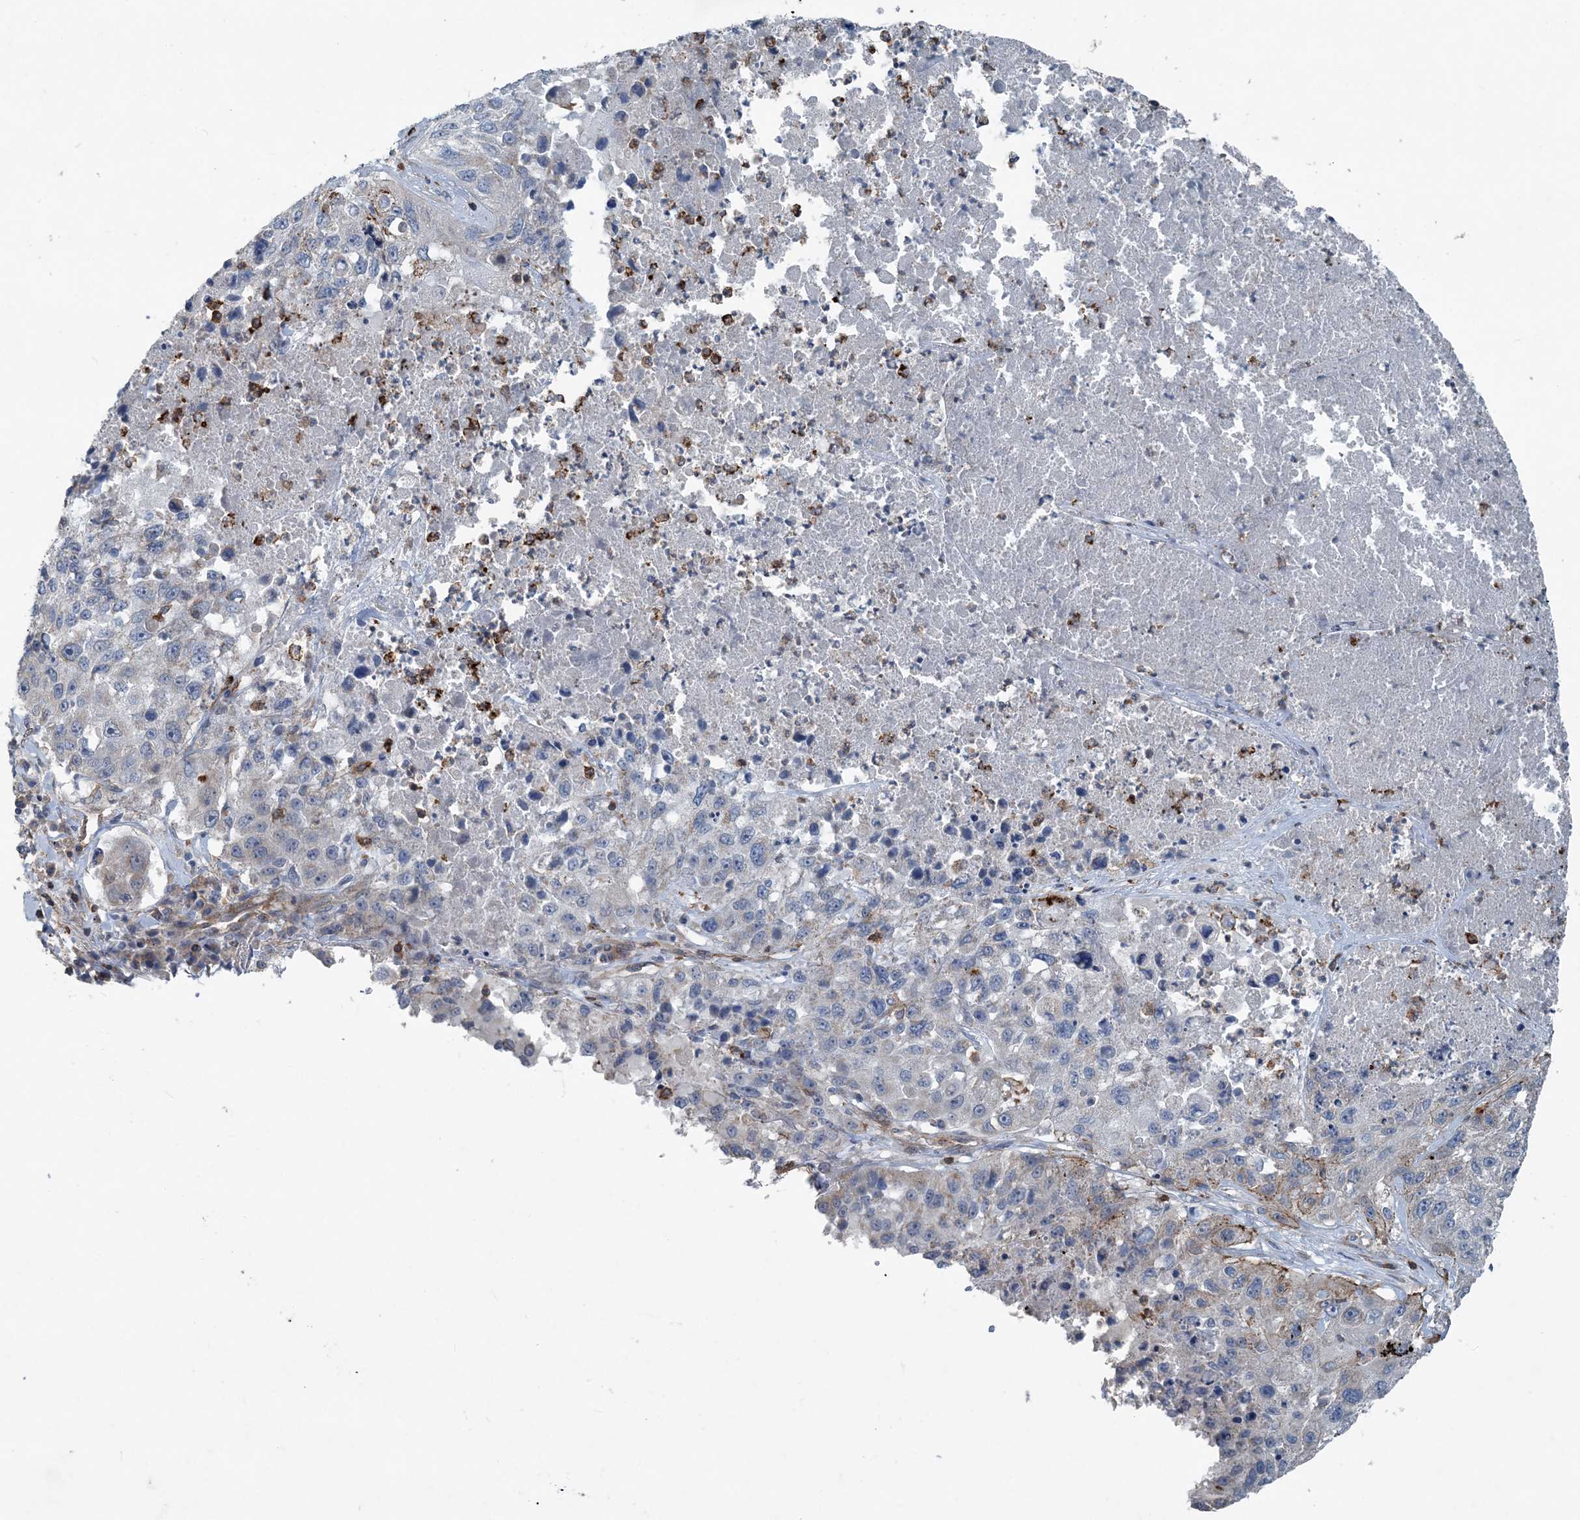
{"staining": {"intensity": "negative", "quantity": "none", "location": "none"}, "tissue": "lung cancer", "cell_type": "Tumor cells", "image_type": "cancer", "snomed": [{"axis": "morphology", "description": "Squamous cell carcinoma, NOS"}, {"axis": "topography", "description": "Lung"}], "caption": "Lung cancer (squamous cell carcinoma) stained for a protein using immunohistochemistry (IHC) exhibits no positivity tumor cells.", "gene": "DGUOK", "patient": {"sex": "male", "age": 61}}